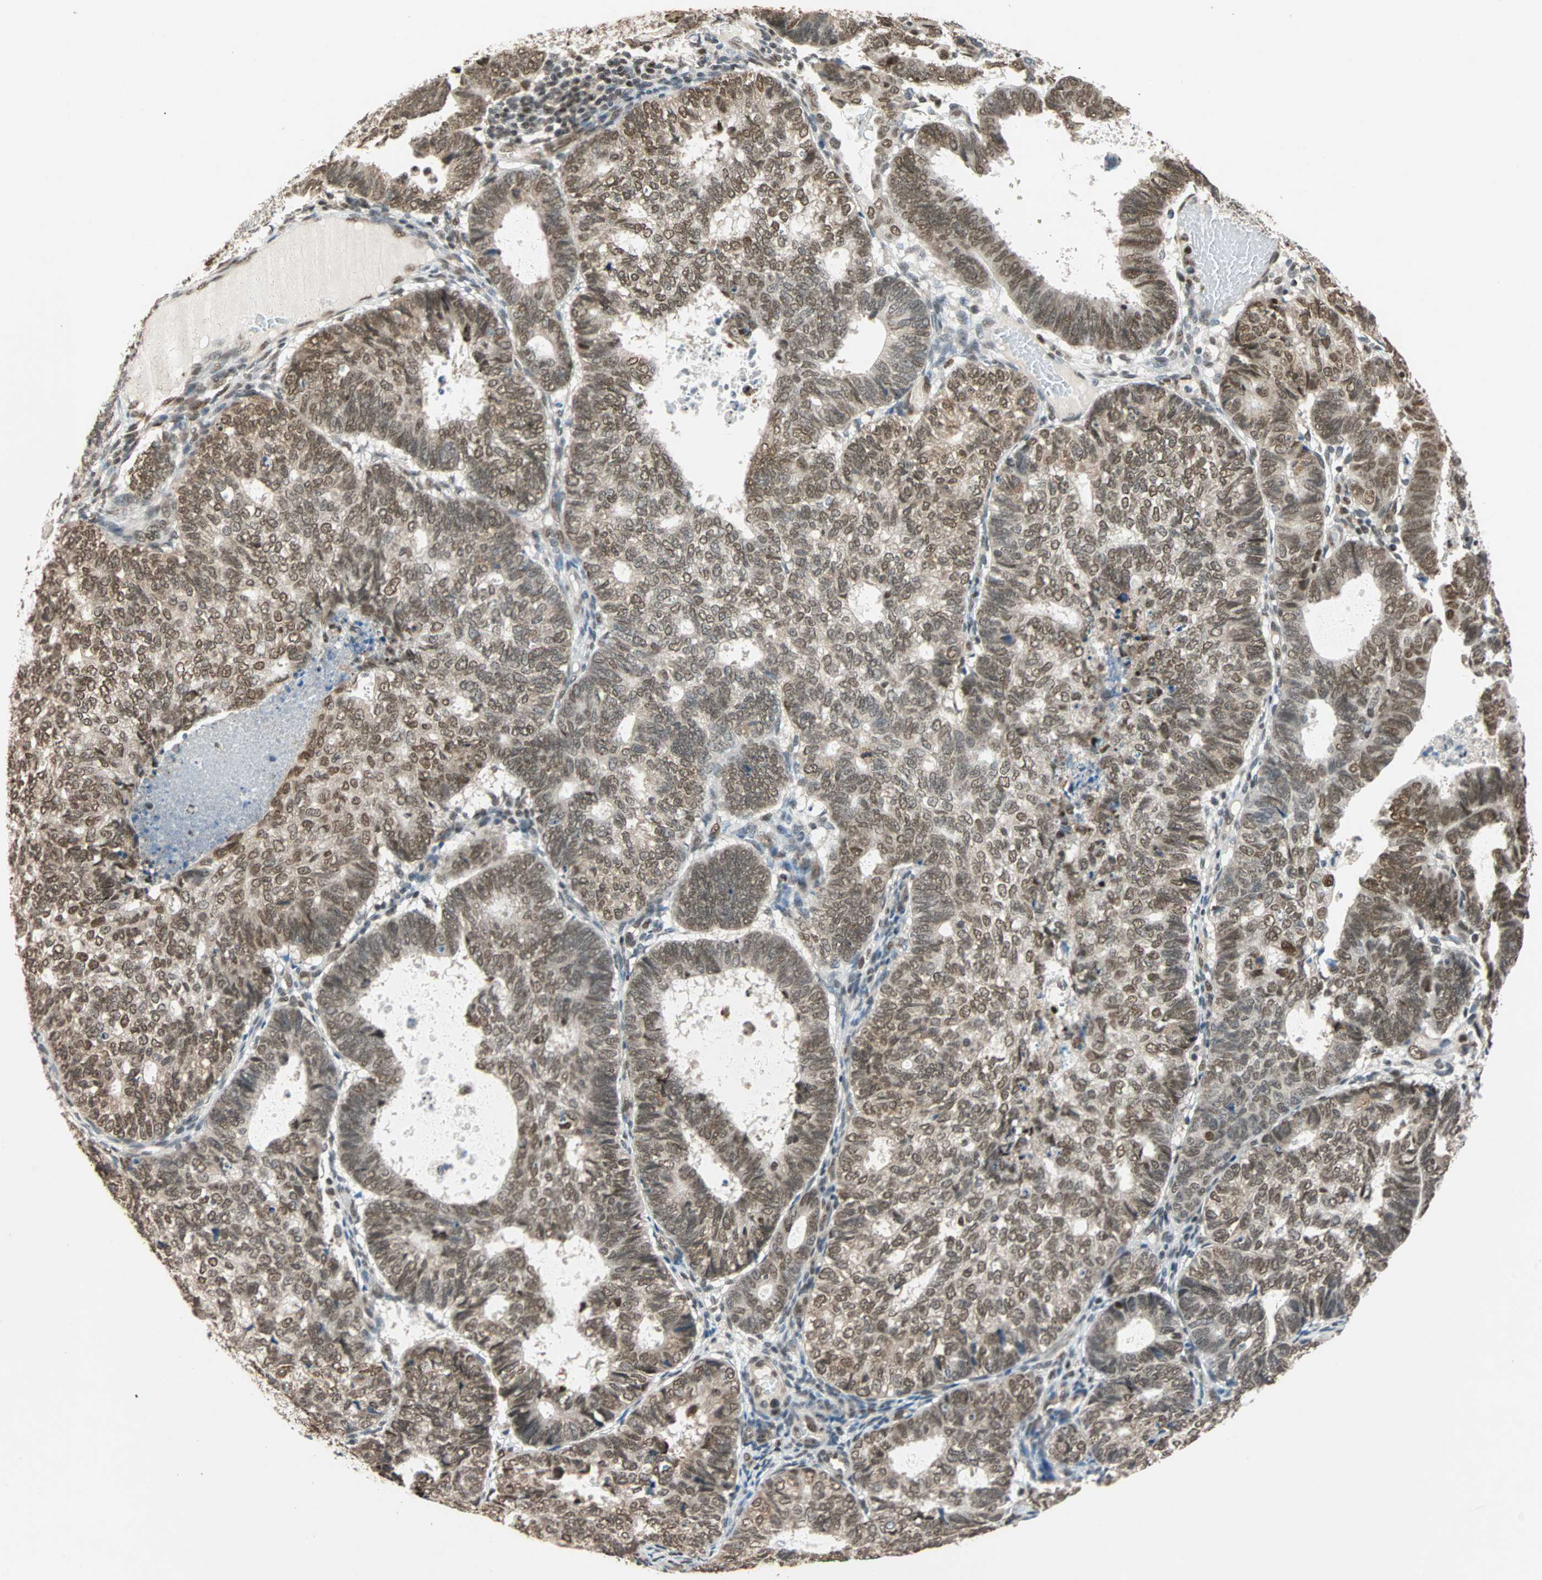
{"staining": {"intensity": "moderate", "quantity": ">75%", "location": "nuclear"}, "tissue": "endometrial cancer", "cell_type": "Tumor cells", "image_type": "cancer", "snomed": [{"axis": "morphology", "description": "Adenocarcinoma, NOS"}, {"axis": "topography", "description": "Uterus"}], "caption": "Human endometrial adenocarcinoma stained with a protein marker shows moderate staining in tumor cells.", "gene": "DAZAP1", "patient": {"sex": "female", "age": 60}}